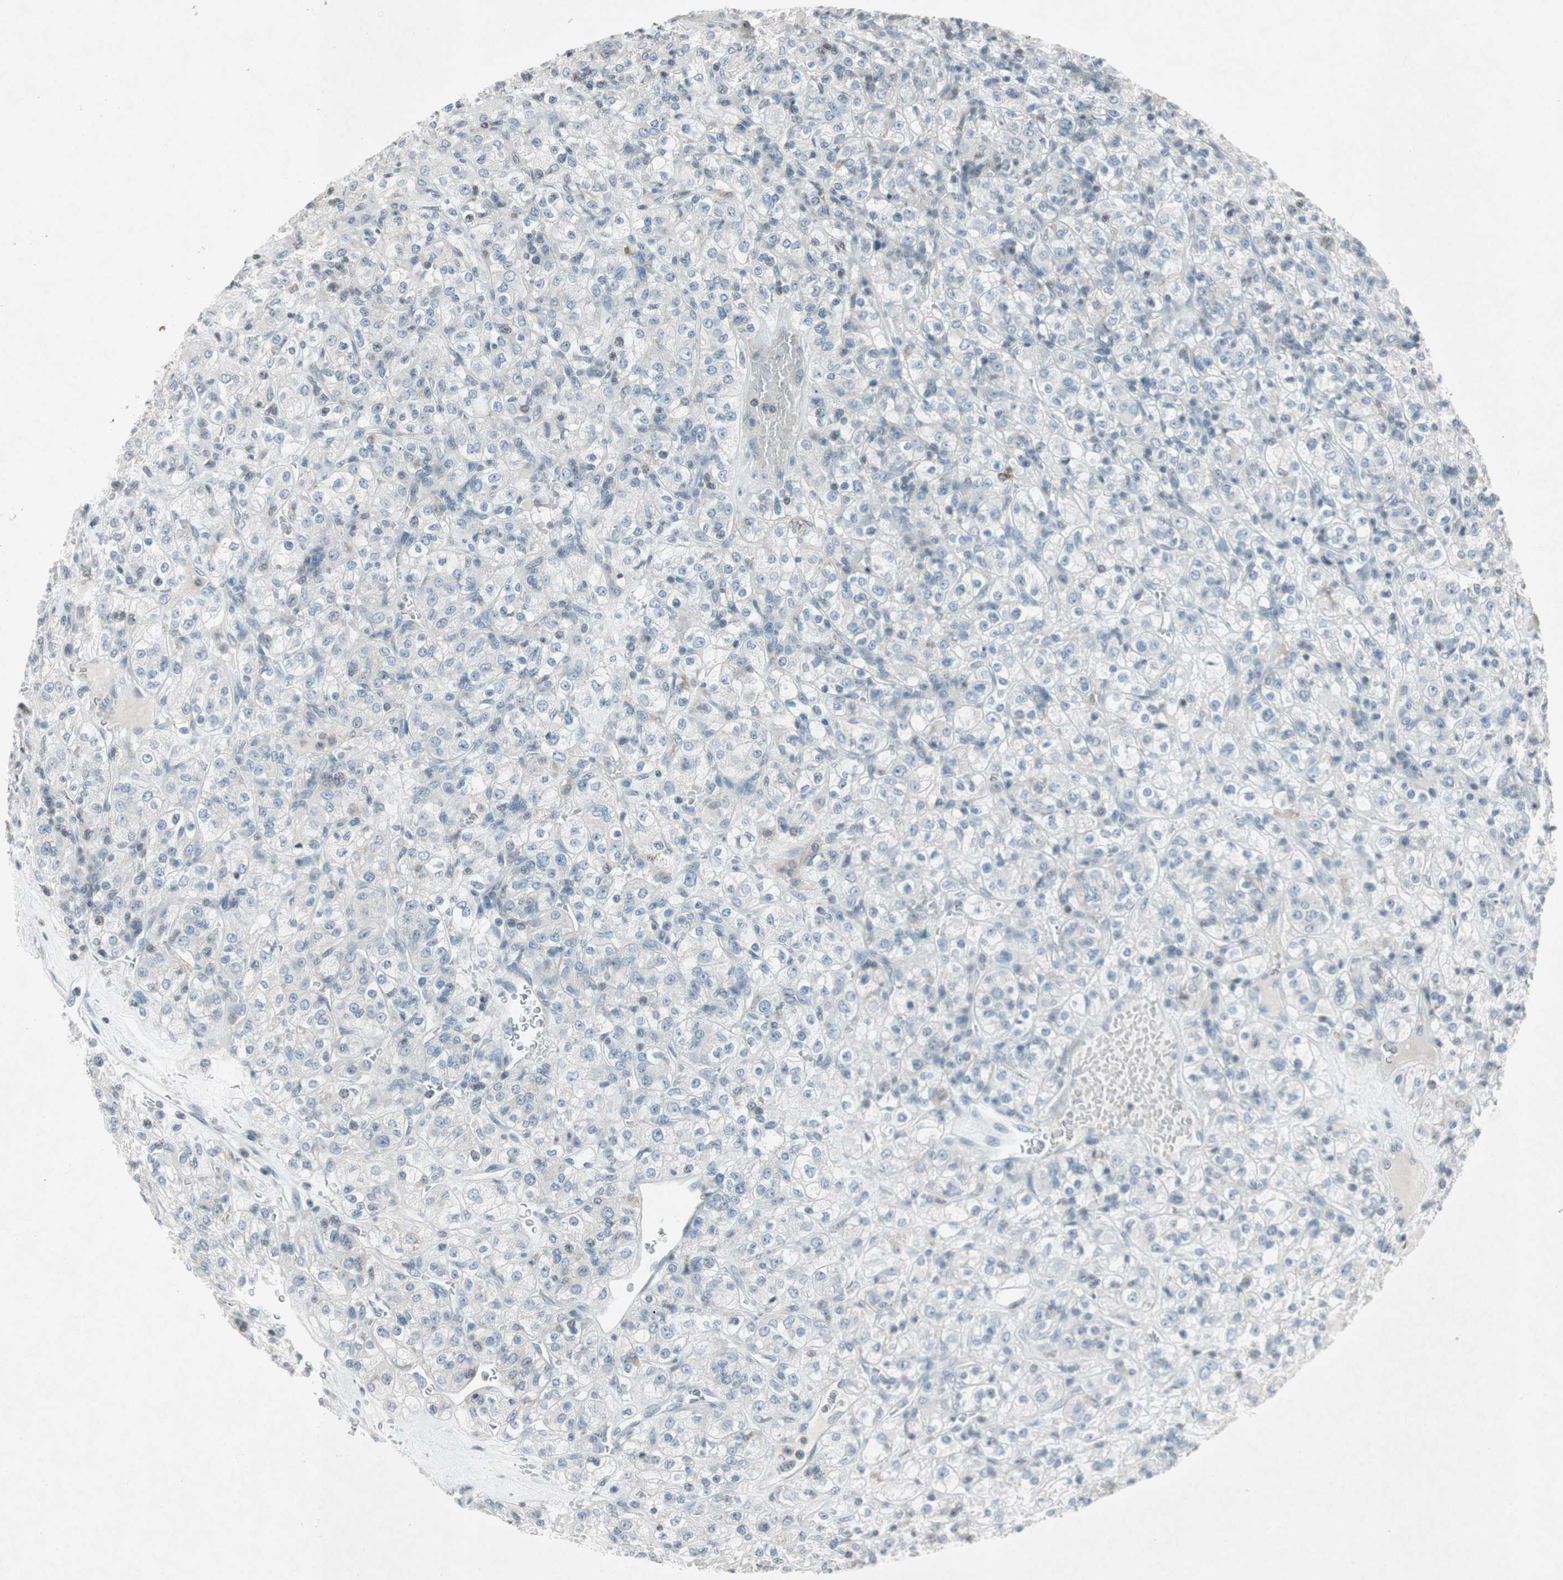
{"staining": {"intensity": "negative", "quantity": "none", "location": "none"}, "tissue": "renal cancer", "cell_type": "Tumor cells", "image_type": "cancer", "snomed": [{"axis": "morphology", "description": "Normal tissue, NOS"}, {"axis": "morphology", "description": "Adenocarcinoma, NOS"}, {"axis": "topography", "description": "Kidney"}], "caption": "Image shows no protein staining in tumor cells of renal cancer tissue. Nuclei are stained in blue.", "gene": "ARG2", "patient": {"sex": "female", "age": 72}}